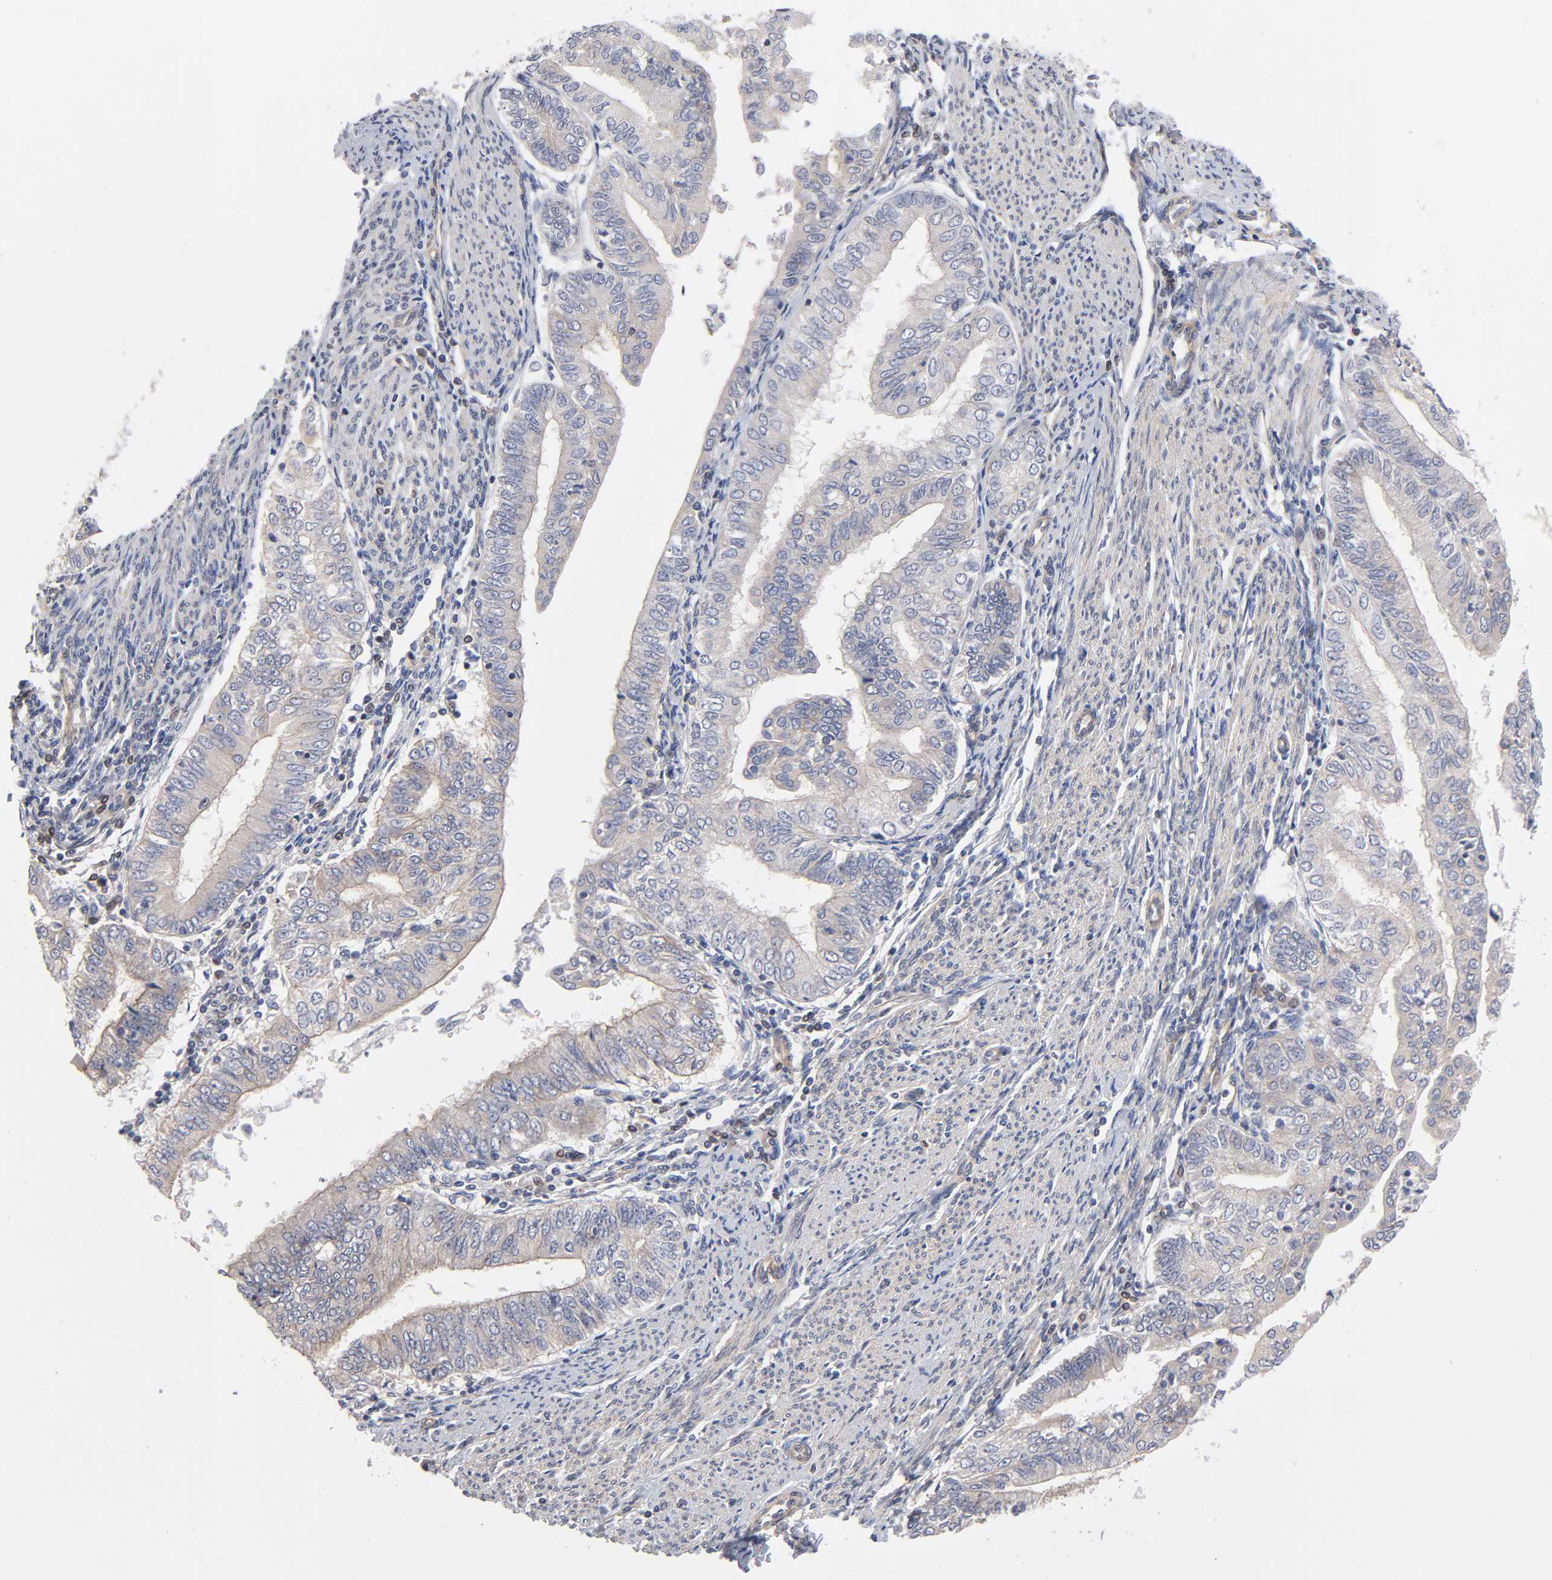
{"staining": {"intensity": "weak", "quantity": "25%-75%", "location": "cytoplasmic/membranous"}, "tissue": "endometrial cancer", "cell_type": "Tumor cells", "image_type": "cancer", "snomed": [{"axis": "morphology", "description": "Adenocarcinoma, NOS"}, {"axis": "topography", "description": "Endometrium"}], "caption": "A brown stain highlights weak cytoplasmic/membranous expression of a protein in endometrial adenocarcinoma tumor cells.", "gene": "STRN3", "patient": {"sex": "female", "age": 66}}